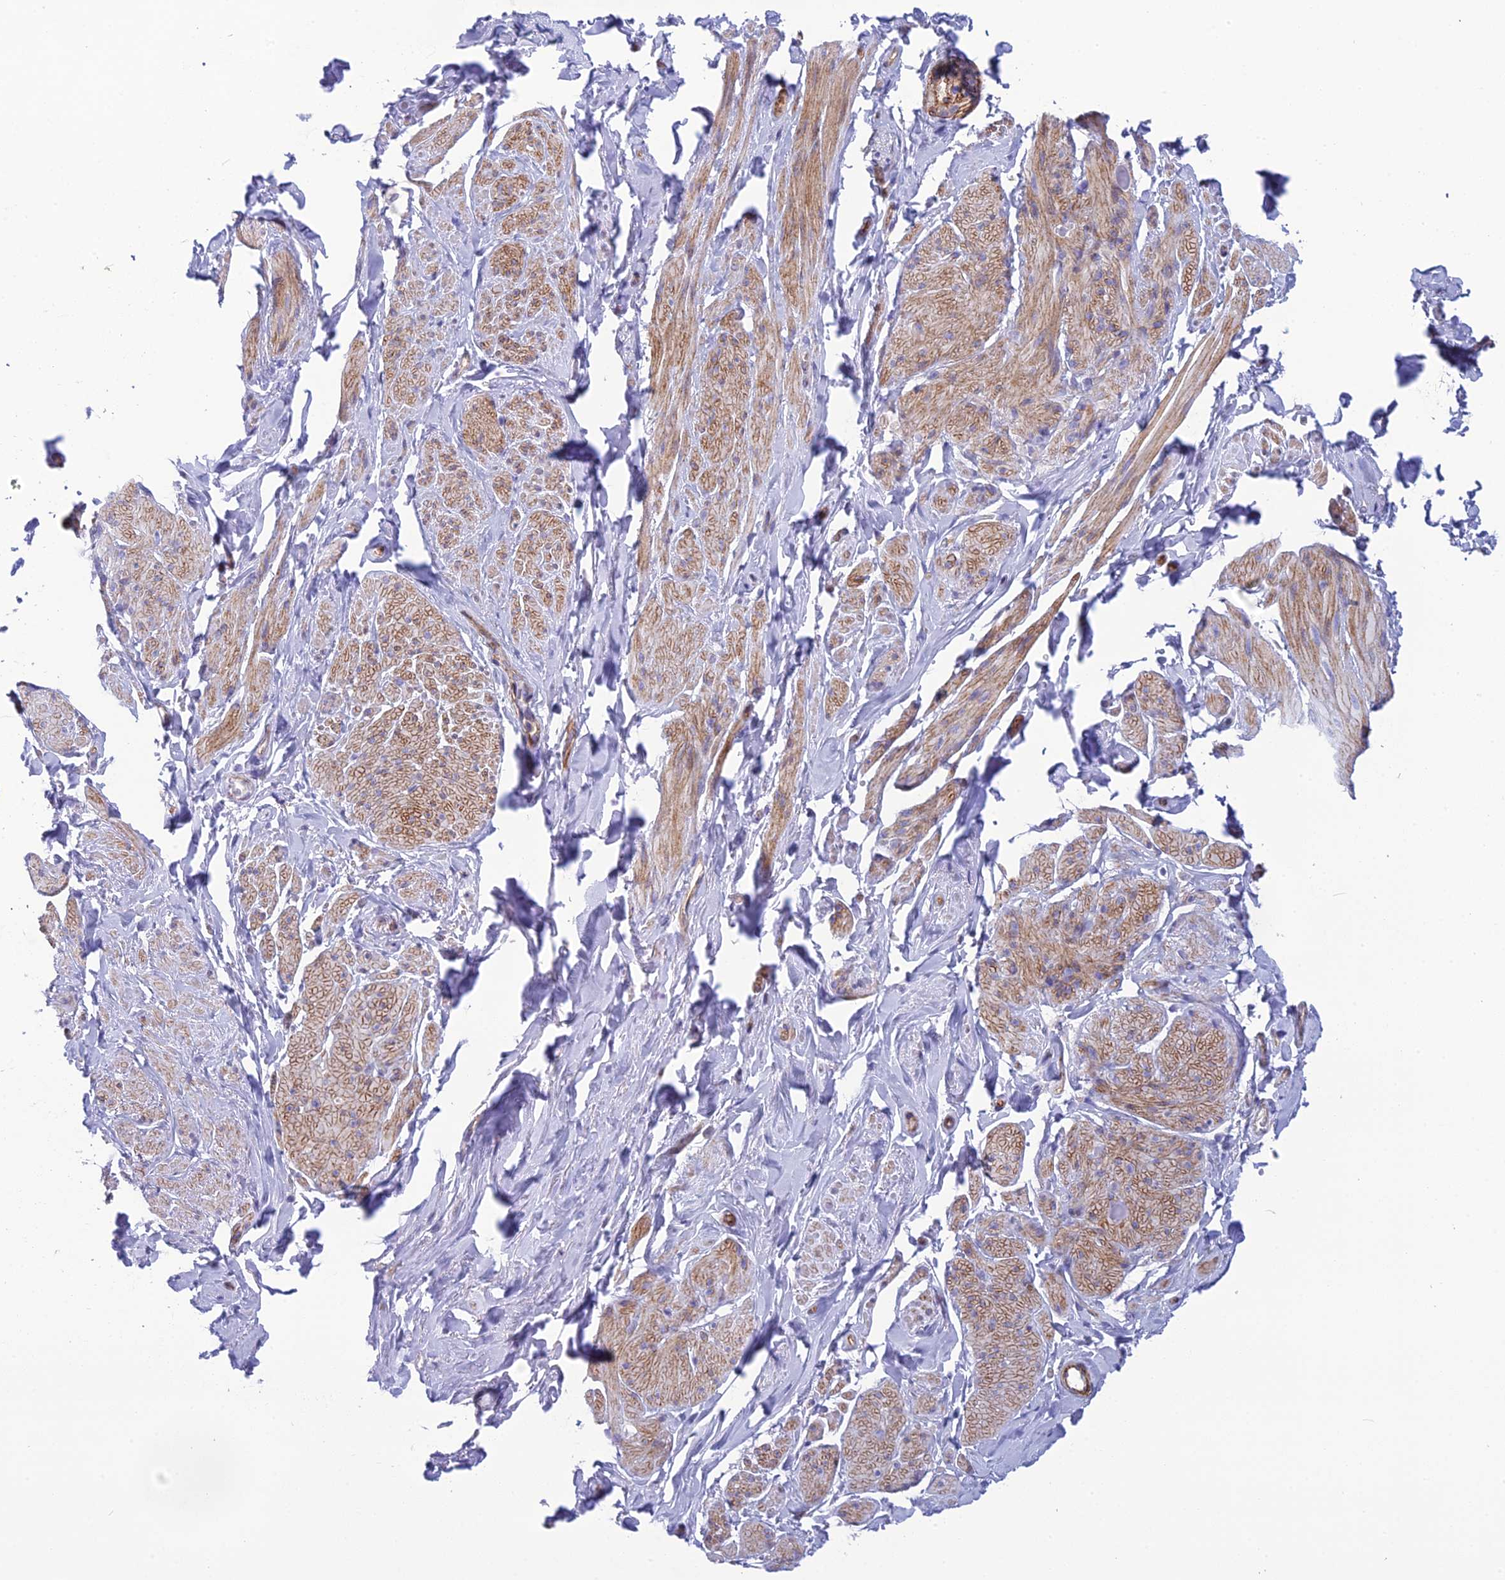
{"staining": {"intensity": "moderate", "quantity": "25%-75%", "location": "cytoplasmic/membranous"}, "tissue": "smooth muscle", "cell_type": "Smooth muscle cells", "image_type": "normal", "snomed": [{"axis": "morphology", "description": "Normal tissue, NOS"}, {"axis": "topography", "description": "Smooth muscle"}, {"axis": "topography", "description": "Peripheral nerve tissue"}], "caption": "The micrograph displays a brown stain indicating the presence of a protein in the cytoplasmic/membranous of smooth muscle cells in smooth muscle. Nuclei are stained in blue.", "gene": "POMGNT1", "patient": {"sex": "male", "age": 69}}